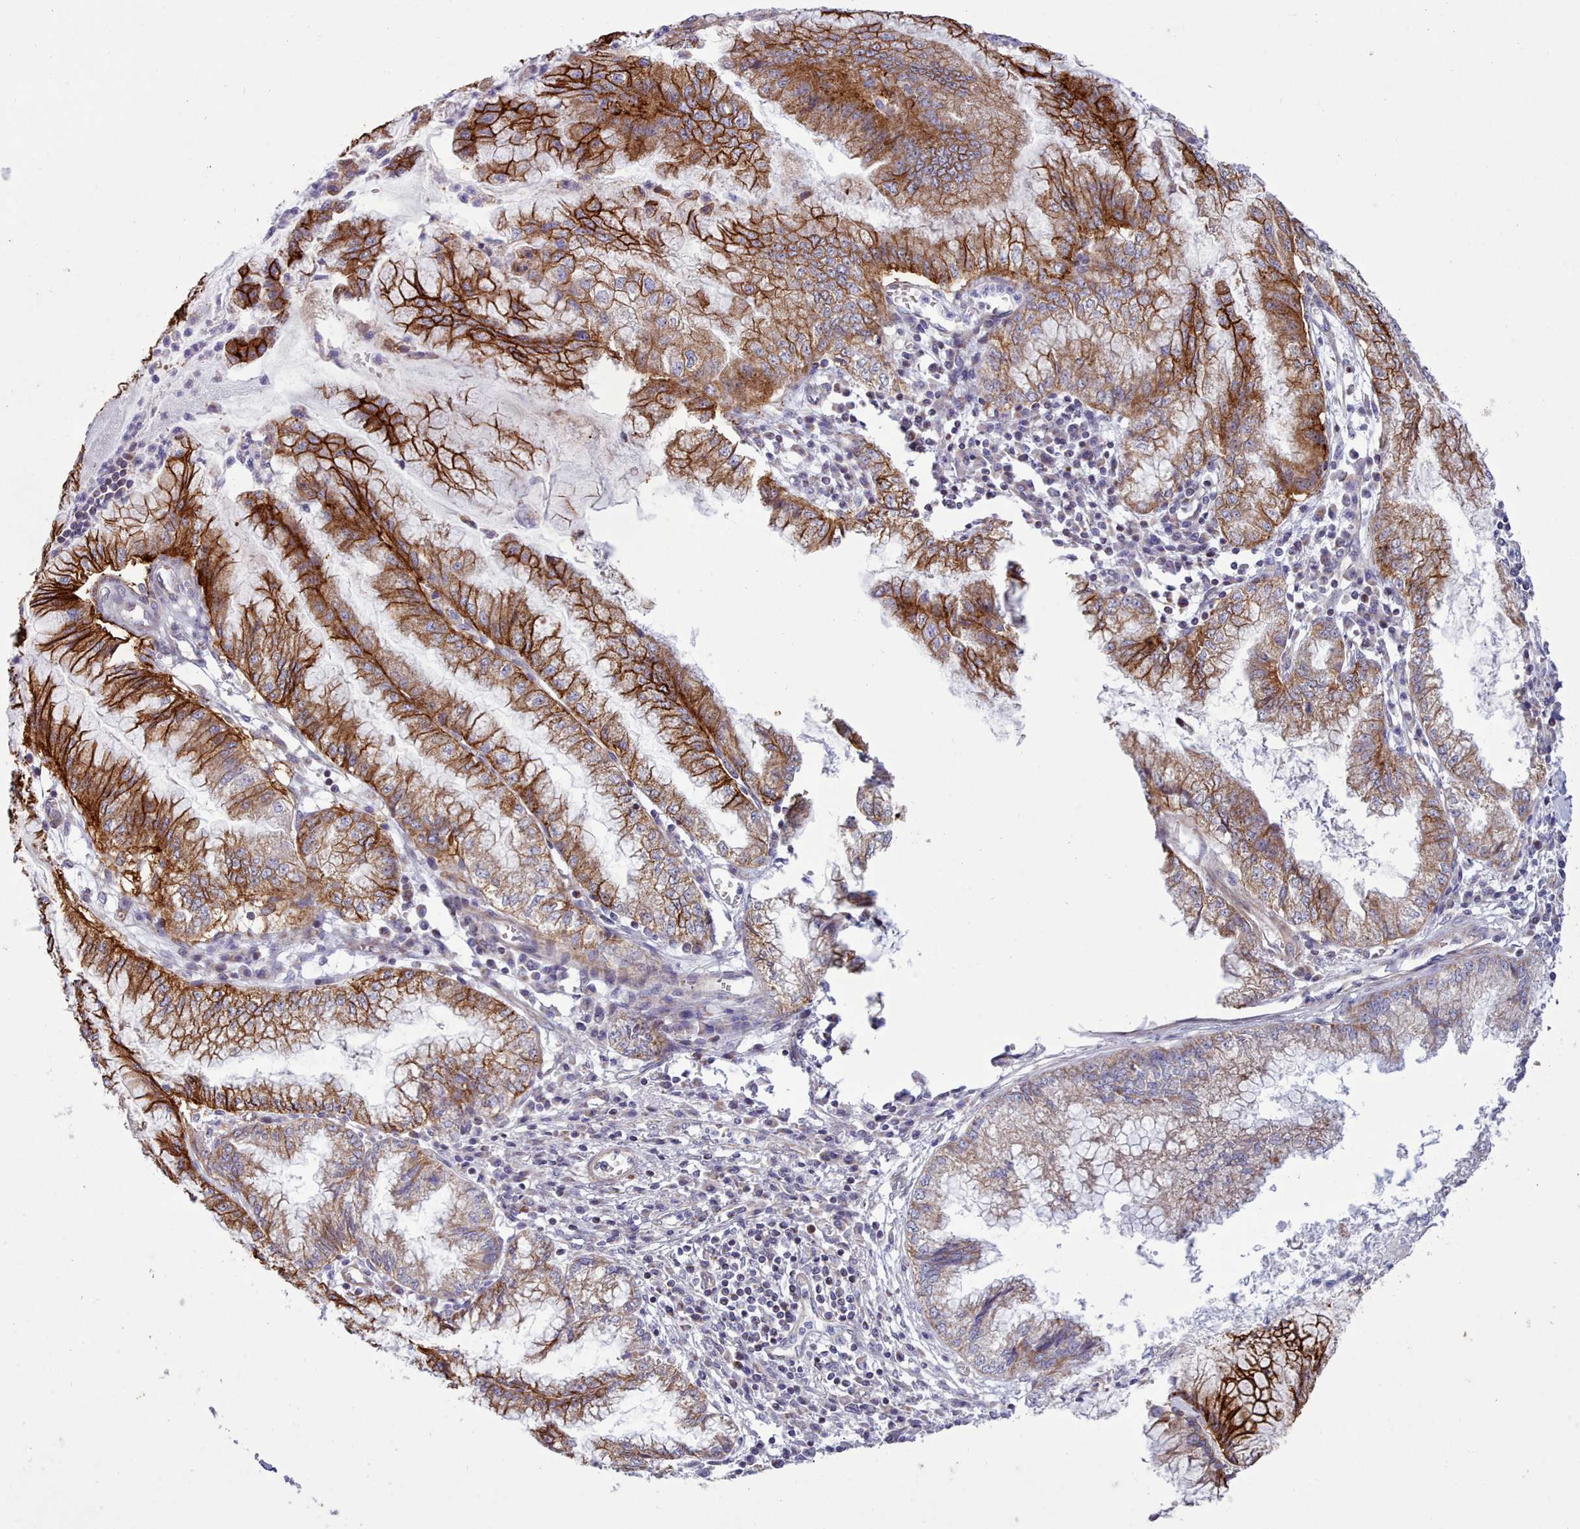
{"staining": {"intensity": "strong", "quantity": ">75%", "location": "cytoplasmic/membranous"}, "tissue": "pancreatic cancer", "cell_type": "Tumor cells", "image_type": "cancer", "snomed": [{"axis": "morphology", "description": "Adenocarcinoma, NOS"}, {"axis": "topography", "description": "Pancreas"}], "caption": "Pancreatic cancer stained with a brown dye demonstrates strong cytoplasmic/membranous positive staining in about >75% of tumor cells.", "gene": "MRPL21", "patient": {"sex": "male", "age": 73}}